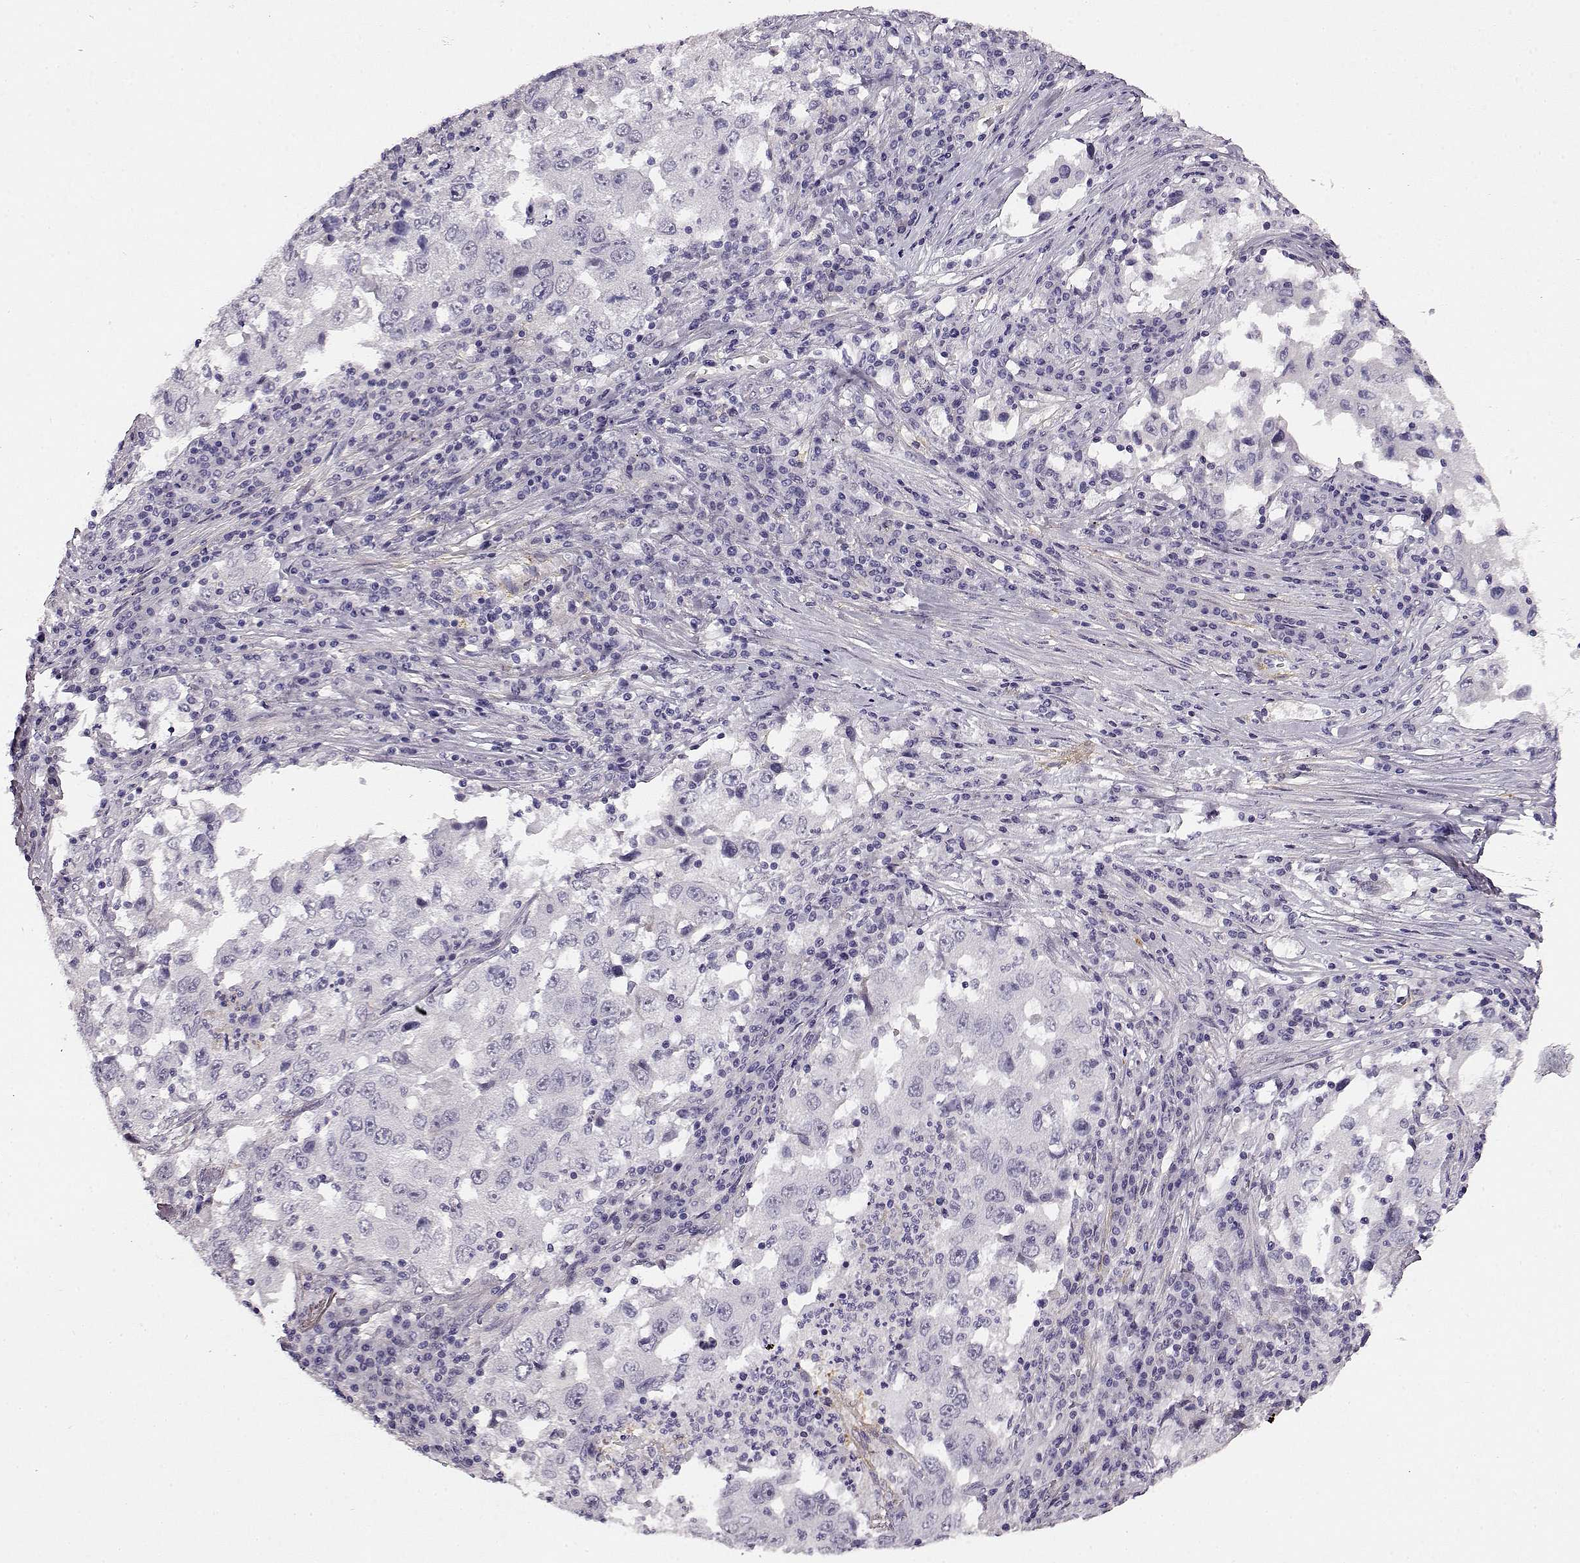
{"staining": {"intensity": "negative", "quantity": "none", "location": "none"}, "tissue": "lung cancer", "cell_type": "Tumor cells", "image_type": "cancer", "snomed": [{"axis": "morphology", "description": "Adenocarcinoma, NOS"}, {"axis": "topography", "description": "Lung"}], "caption": "A photomicrograph of adenocarcinoma (lung) stained for a protein shows no brown staining in tumor cells.", "gene": "TRIM69", "patient": {"sex": "male", "age": 73}}